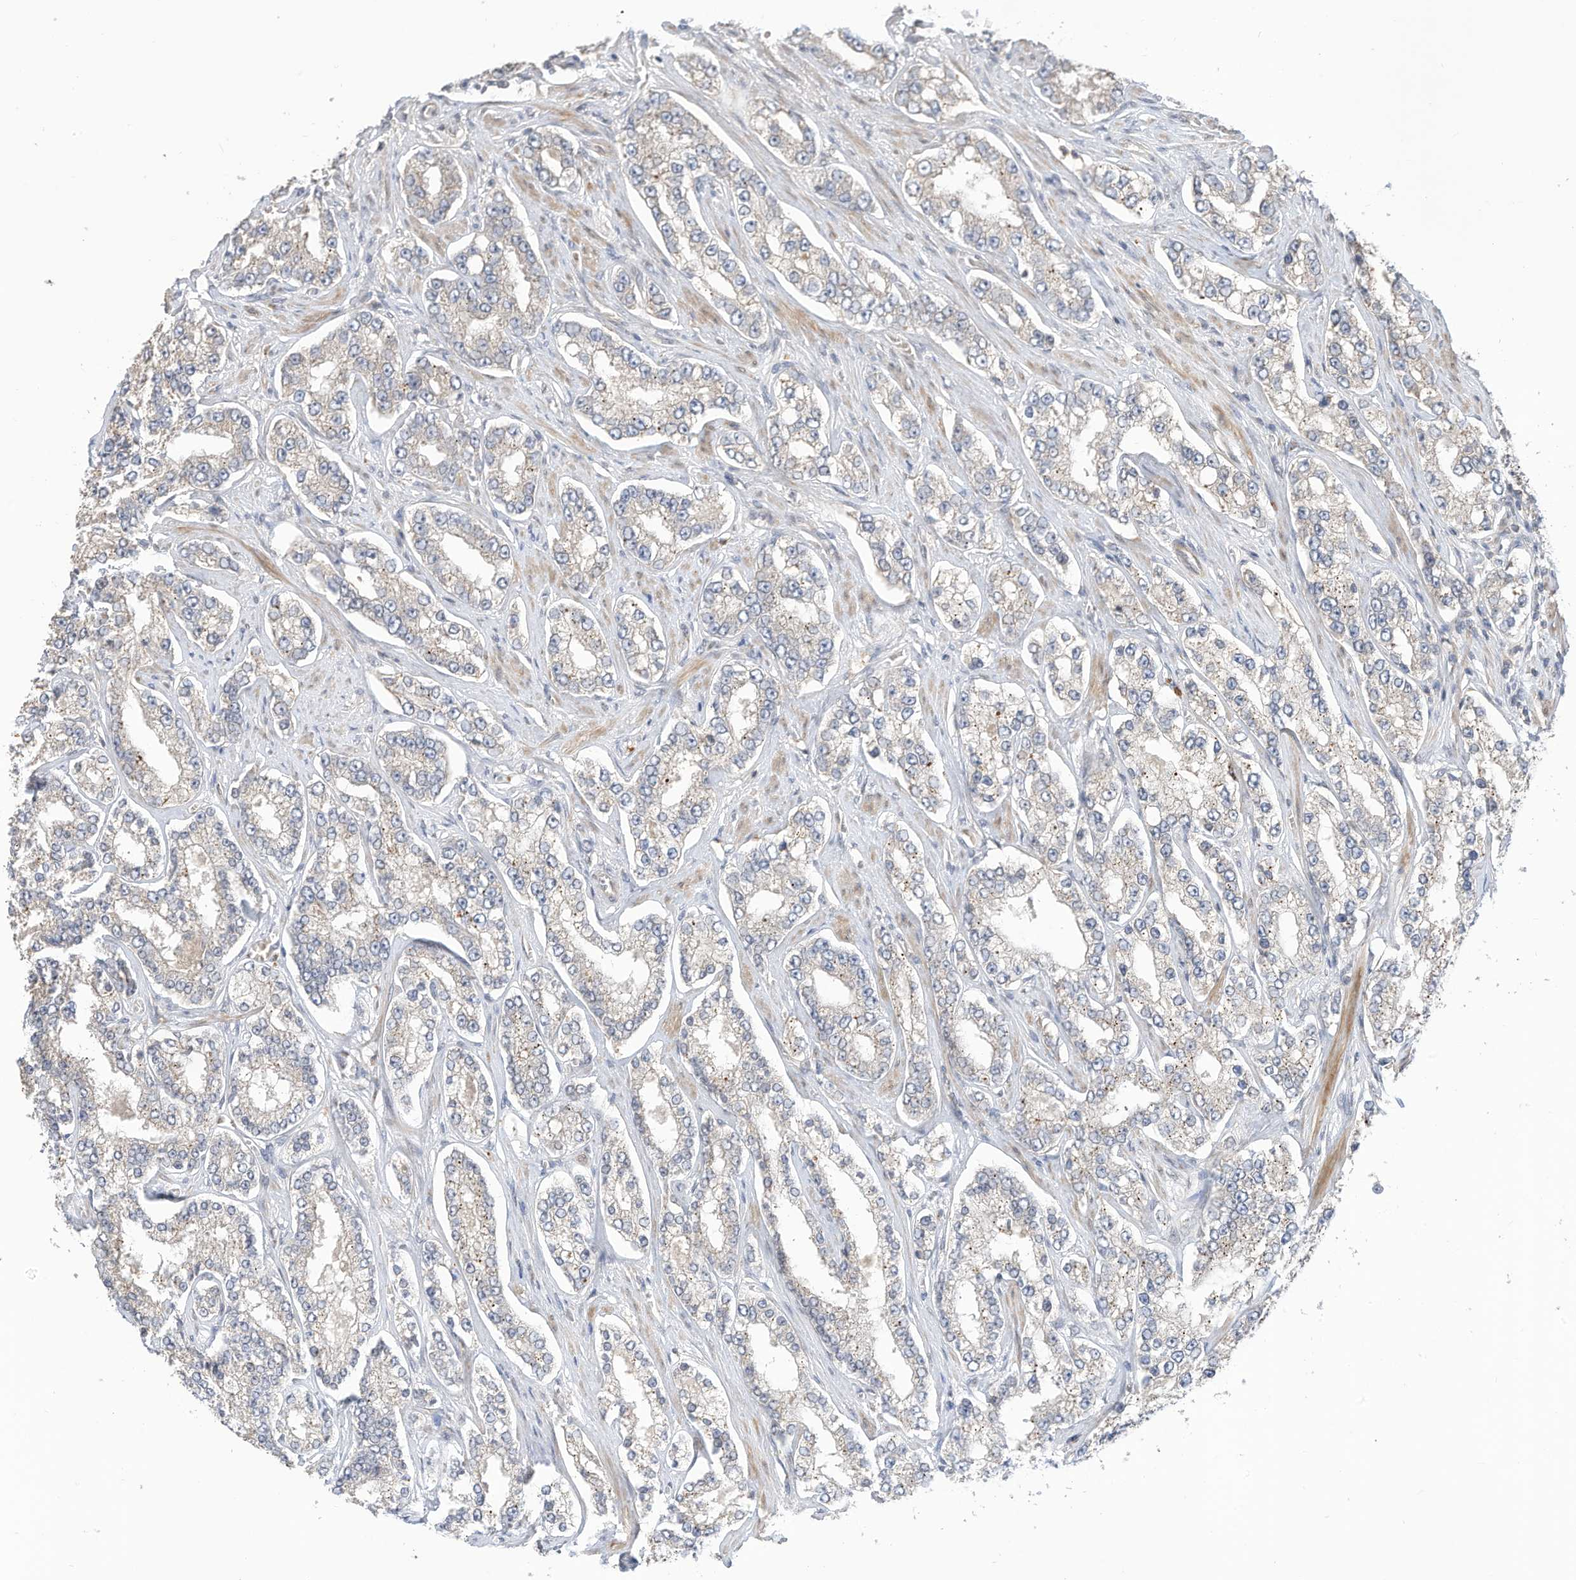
{"staining": {"intensity": "negative", "quantity": "none", "location": "none"}, "tissue": "prostate cancer", "cell_type": "Tumor cells", "image_type": "cancer", "snomed": [{"axis": "morphology", "description": "Normal tissue, NOS"}, {"axis": "morphology", "description": "Adenocarcinoma, High grade"}, {"axis": "topography", "description": "Prostate"}], "caption": "A high-resolution histopathology image shows immunohistochemistry (IHC) staining of prostate cancer (high-grade adenocarcinoma), which demonstrates no significant staining in tumor cells.", "gene": "REC8", "patient": {"sex": "male", "age": 83}}